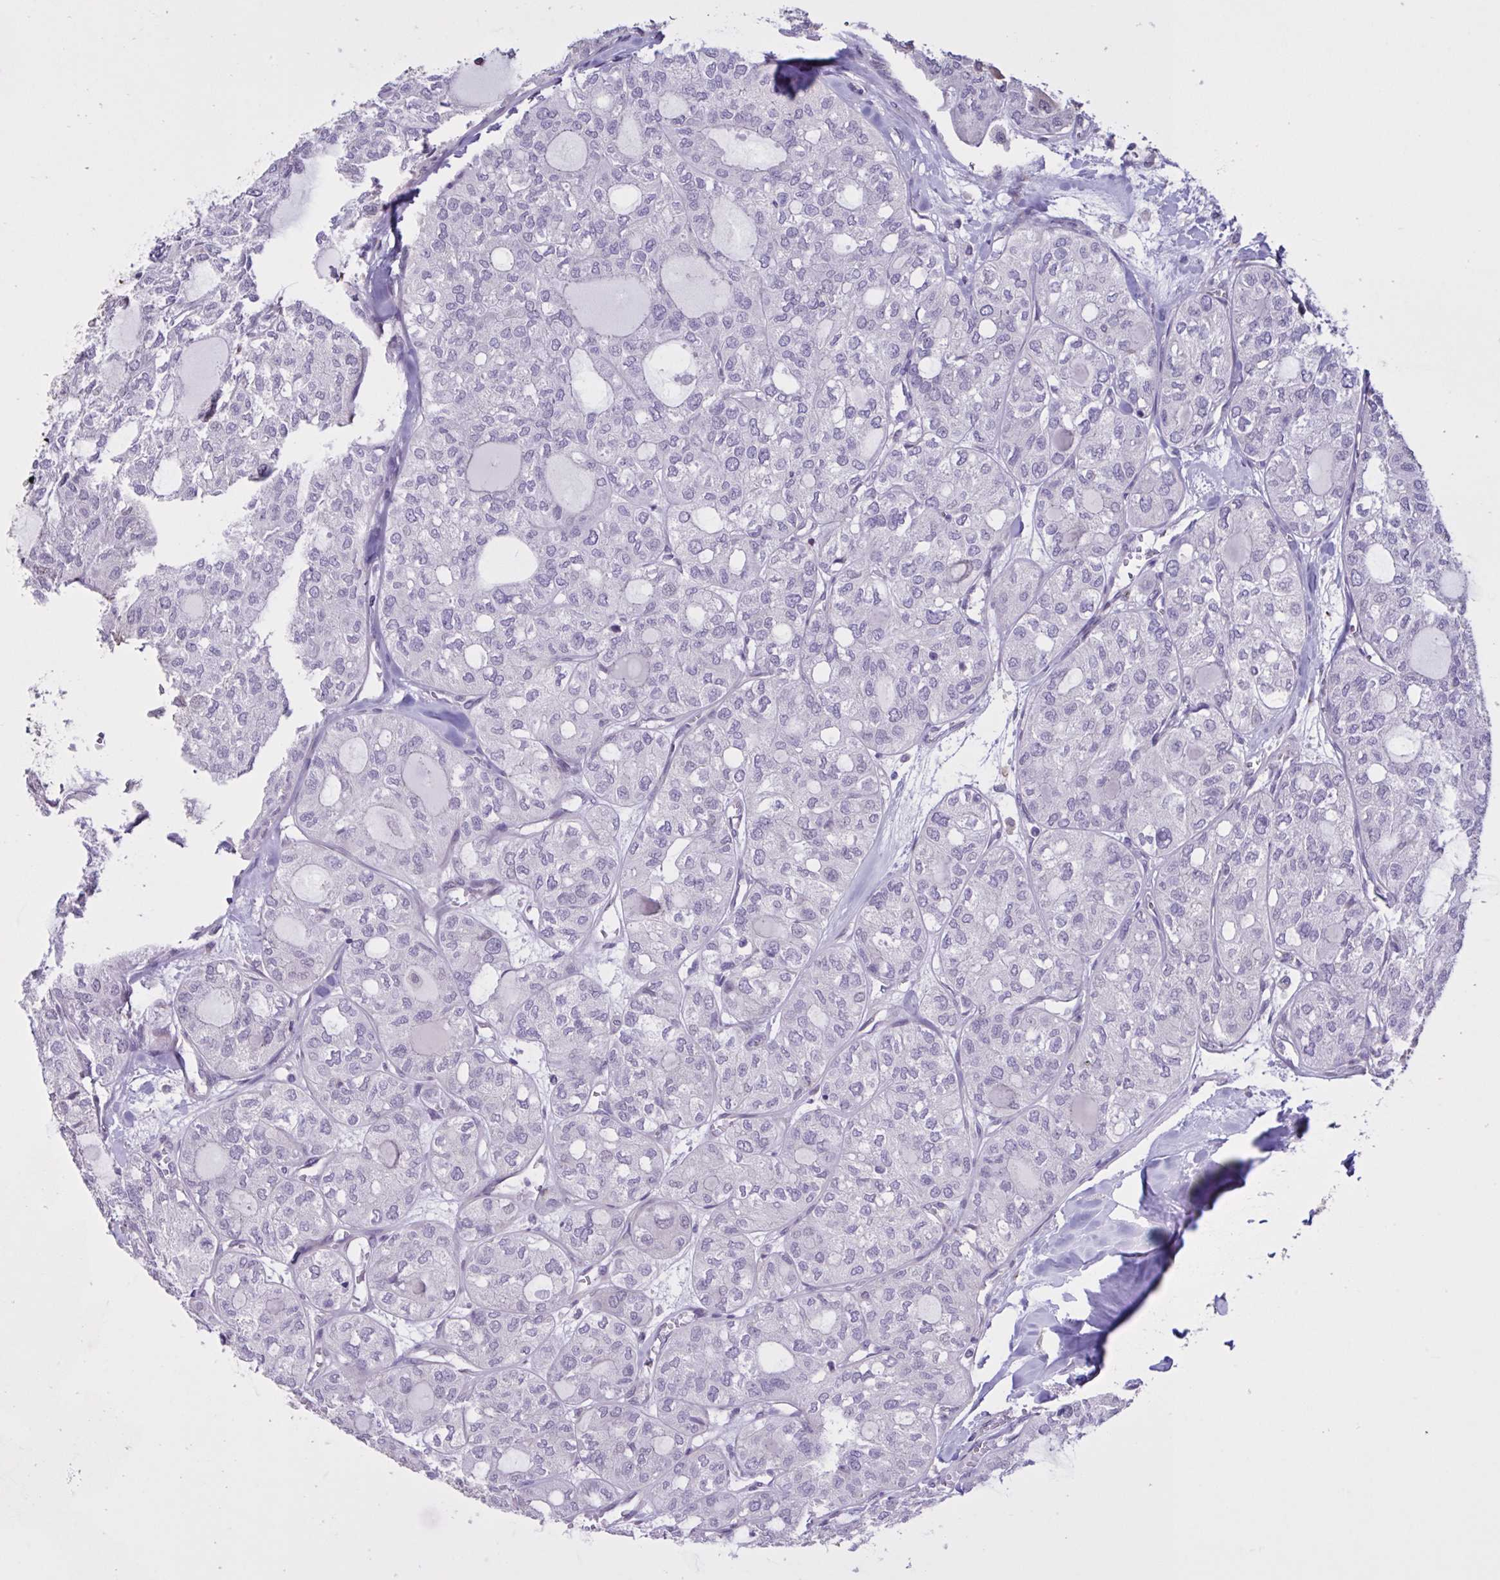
{"staining": {"intensity": "negative", "quantity": "none", "location": "none"}, "tissue": "thyroid cancer", "cell_type": "Tumor cells", "image_type": "cancer", "snomed": [{"axis": "morphology", "description": "Follicular adenoma carcinoma, NOS"}, {"axis": "topography", "description": "Thyroid gland"}], "caption": "Tumor cells are negative for brown protein staining in thyroid cancer (follicular adenoma carcinoma).", "gene": "MRGPRX2", "patient": {"sex": "male", "age": 75}}